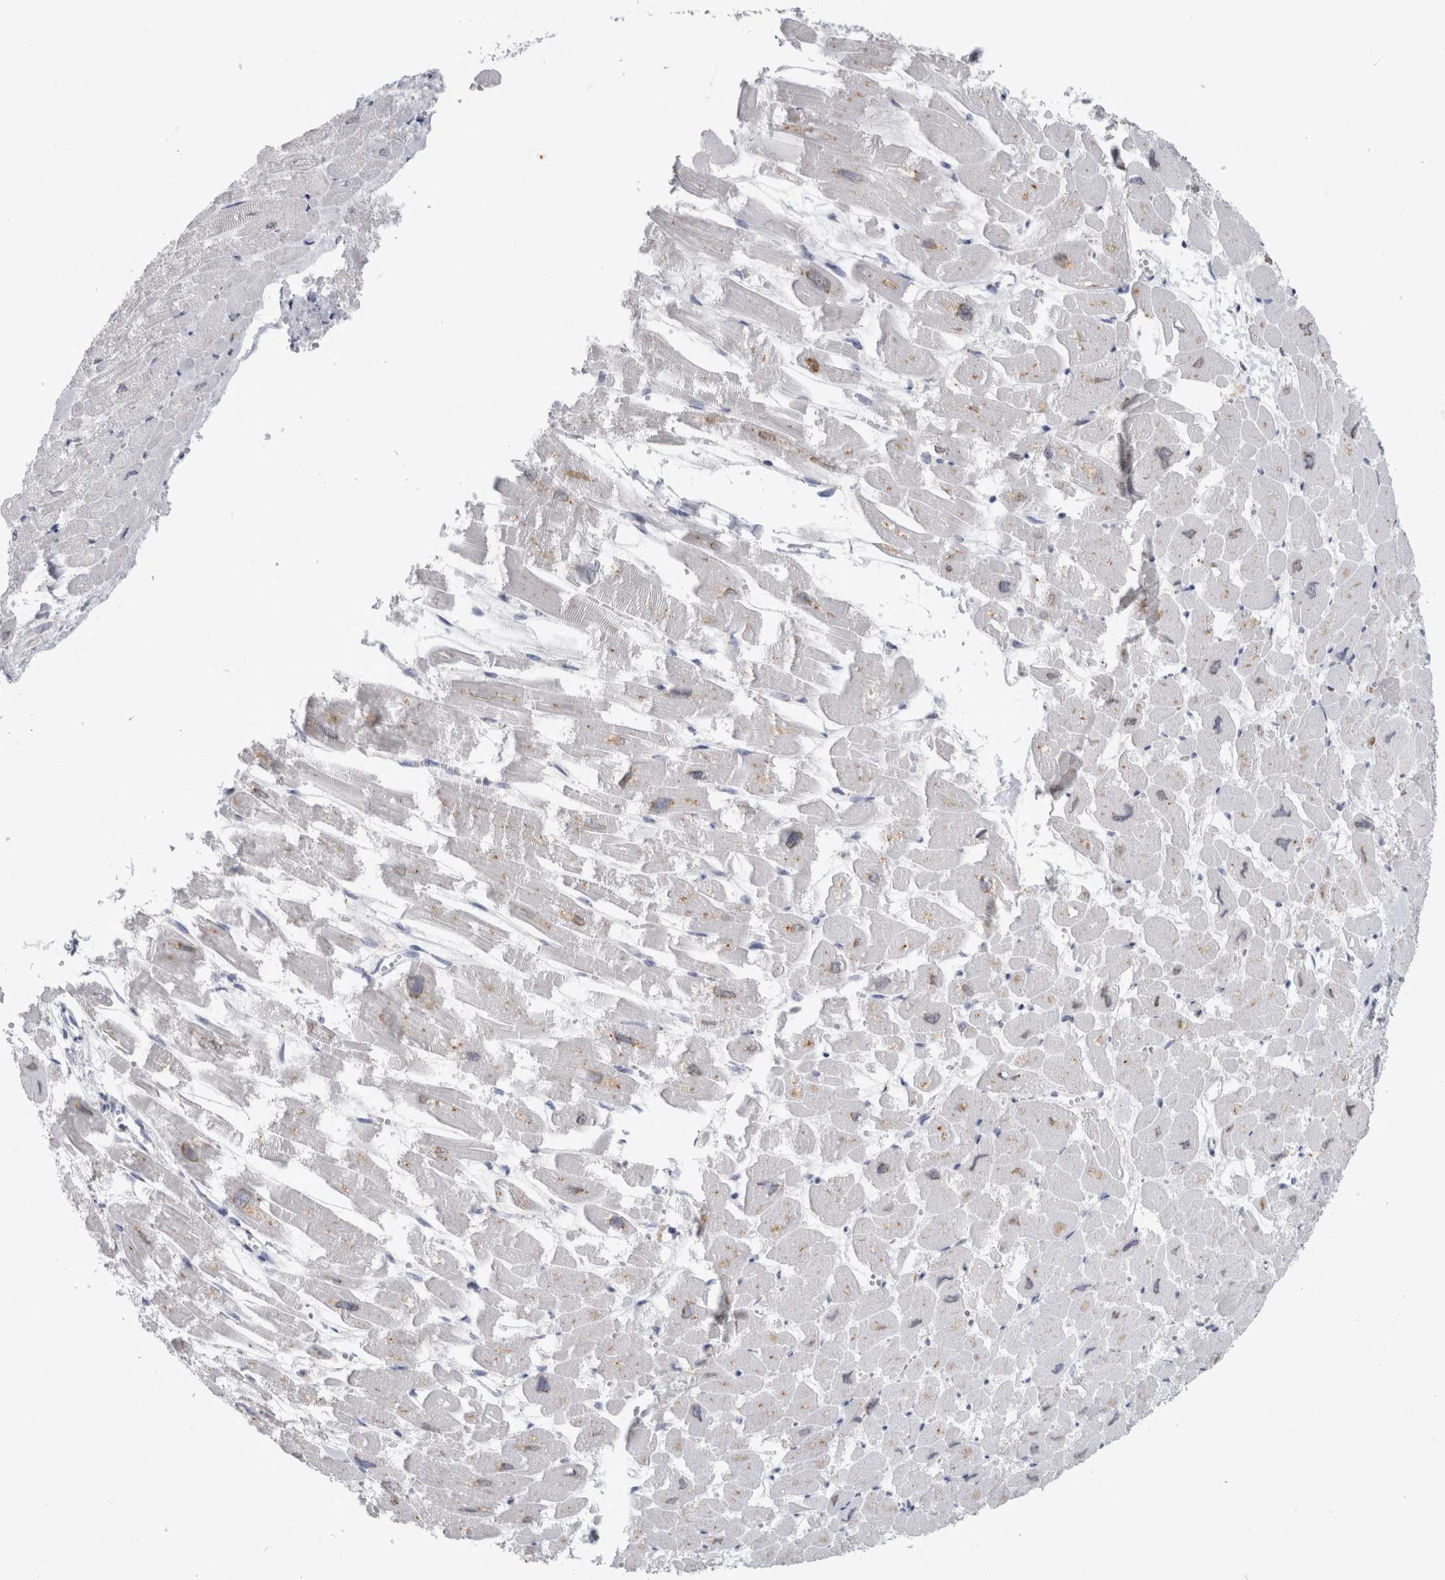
{"staining": {"intensity": "weak", "quantity": "25%-75%", "location": "cytoplasmic/membranous"}, "tissue": "heart muscle", "cell_type": "Cardiomyocytes", "image_type": "normal", "snomed": [{"axis": "morphology", "description": "Normal tissue, NOS"}, {"axis": "topography", "description": "Heart"}], "caption": "Immunohistochemical staining of normal heart muscle exhibits 25%-75% levels of weak cytoplasmic/membranous protein staining in about 25%-75% of cardiomyocytes.", "gene": "AKAP9", "patient": {"sex": "male", "age": 54}}